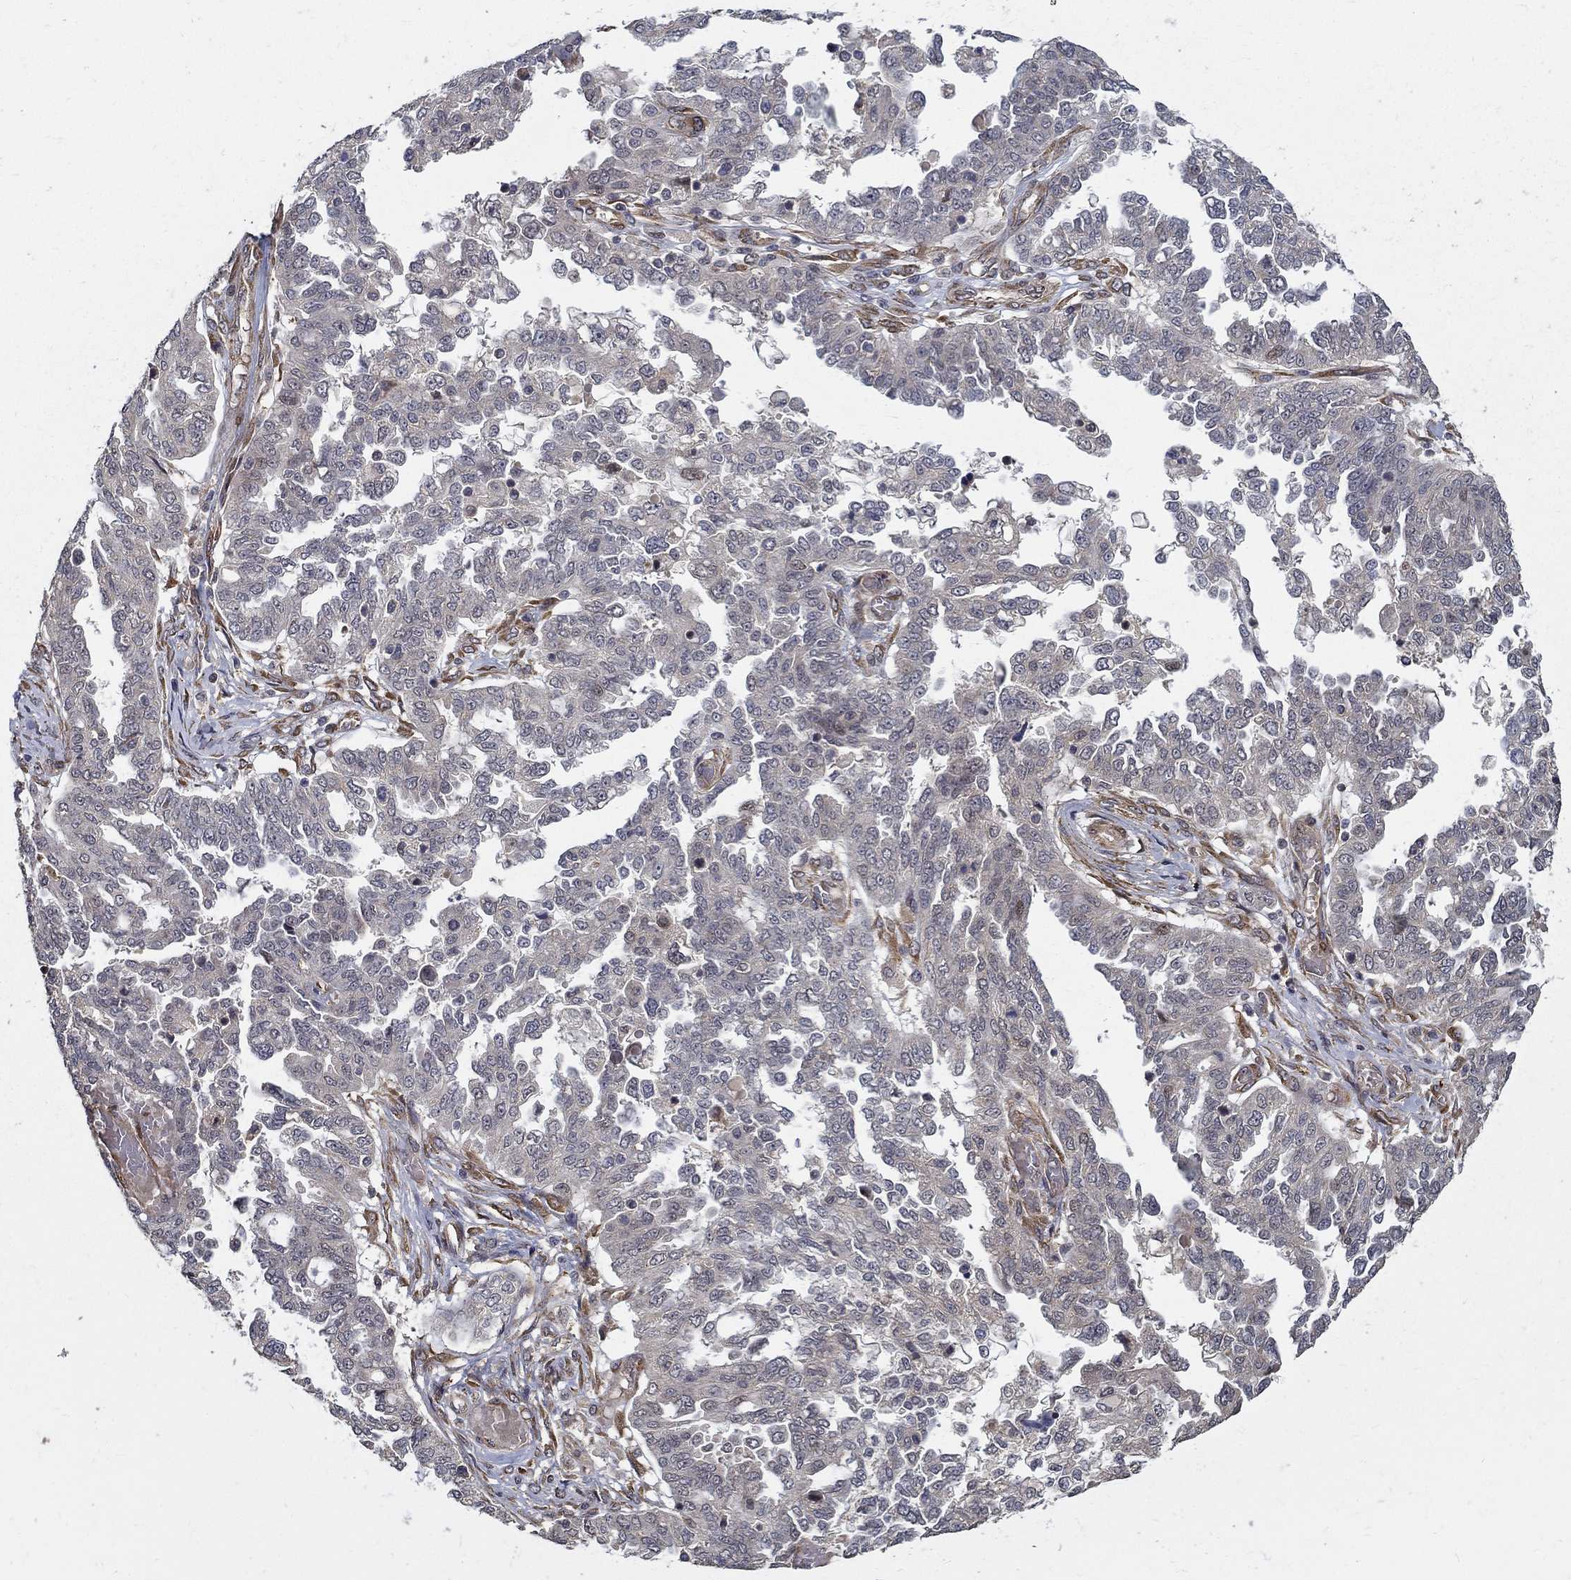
{"staining": {"intensity": "negative", "quantity": "none", "location": "none"}, "tissue": "ovarian cancer", "cell_type": "Tumor cells", "image_type": "cancer", "snomed": [{"axis": "morphology", "description": "Cystadenocarcinoma, serous, NOS"}, {"axis": "topography", "description": "Ovary"}], "caption": "Histopathology image shows no significant protein positivity in tumor cells of ovarian serous cystadenocarcinoma.", "gene": "ZNF594", "patient": {"sex": "female", "age": 67}}